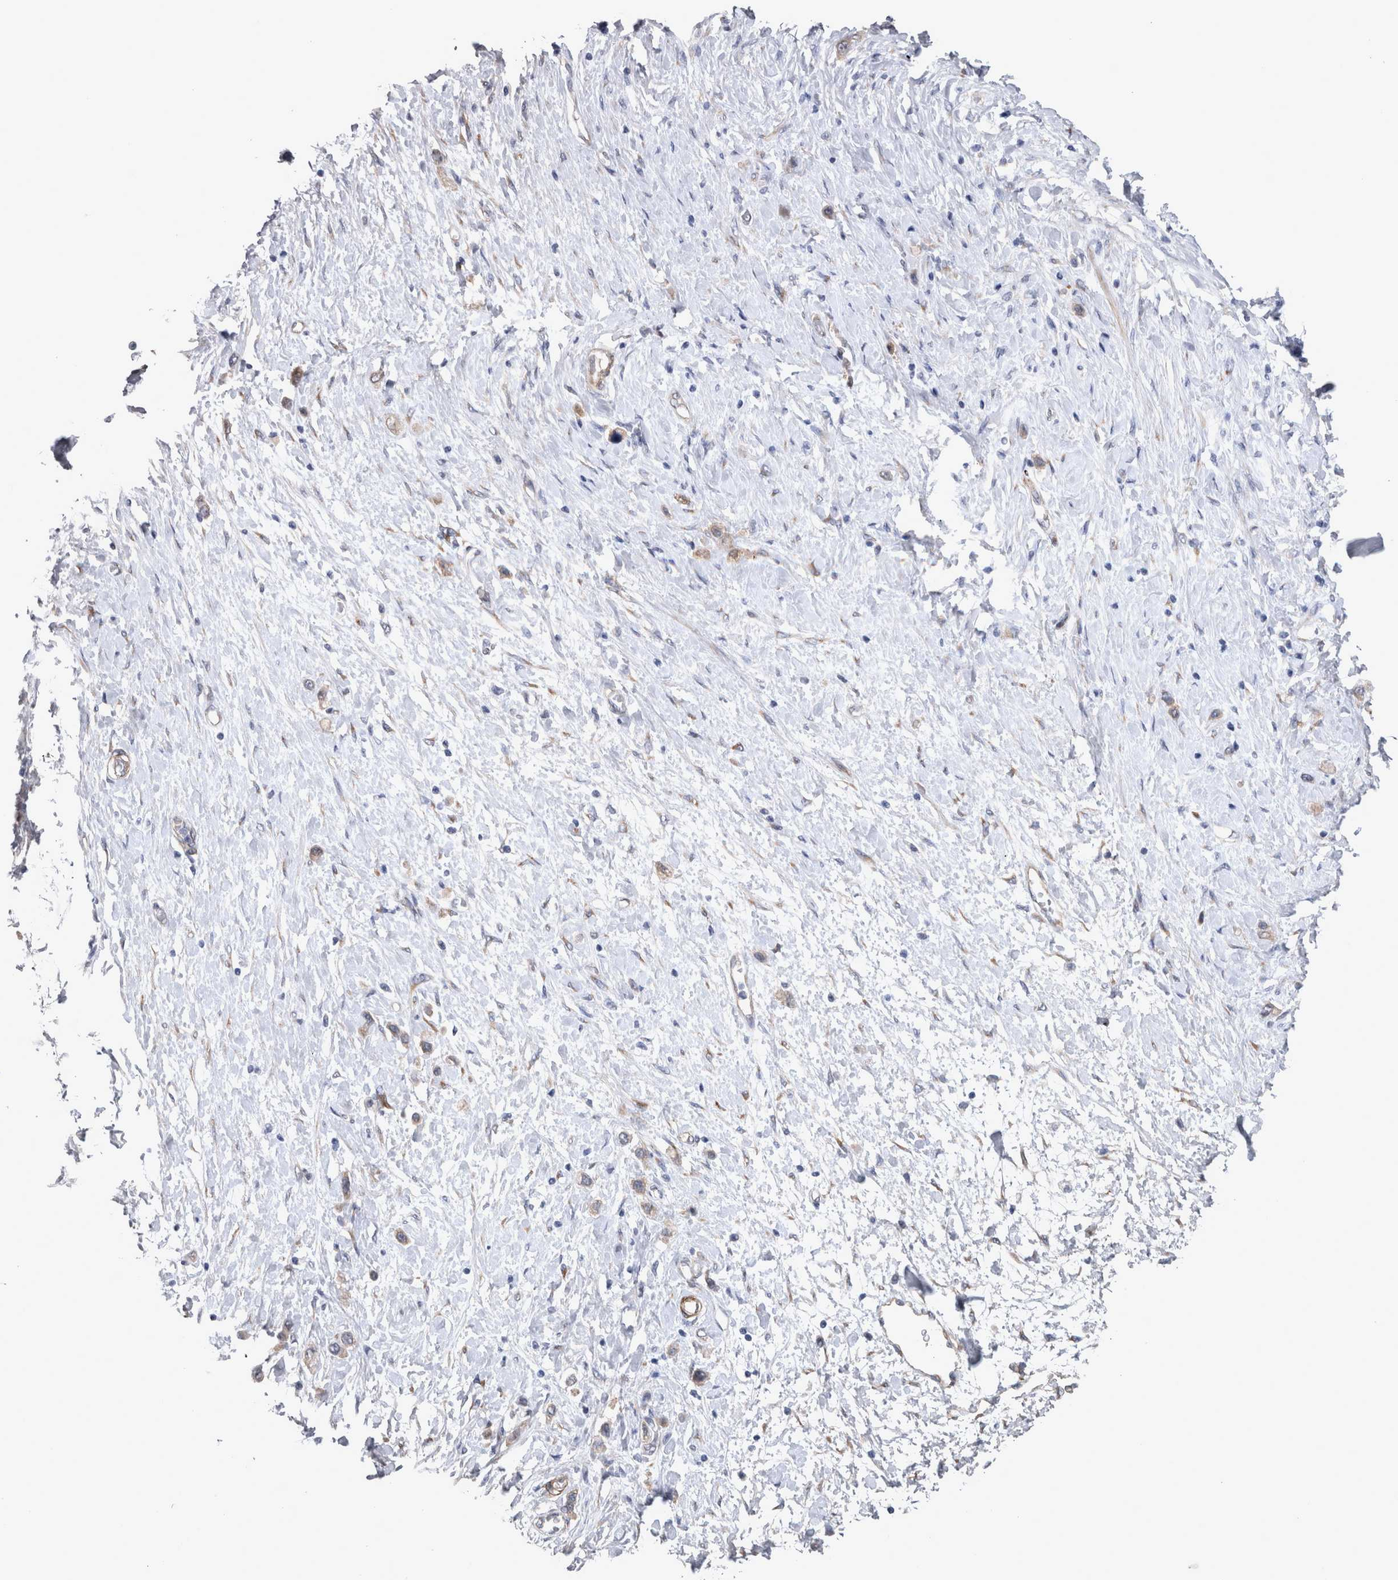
{"staining": {"intensity": "weak", "quantity": "25%-75%", "location": "cytoplasmic/membranous"}, "tissue": "stomach cancer", "cell_type": "Tumor cells", "image_type": "cancer", "snomed": [{"axis": "morphology", "description": "Adenocarcinoma, NOS"}, {"axis": "topography", "description": "Stomach"}], "caption": "Immunohistochemistry histopathology image of neoplastic tissue: human adenocarcinoma (stomach) stained using immunohistochemistry exhibits low levels of weak protein expression localized specifically in the cytoplasmic/membranous of tumor cells, appearing as a cytoplasmic/membranous brown color.", "gene": "DDX6", "patient": {"sex": "female", "age": 65}}